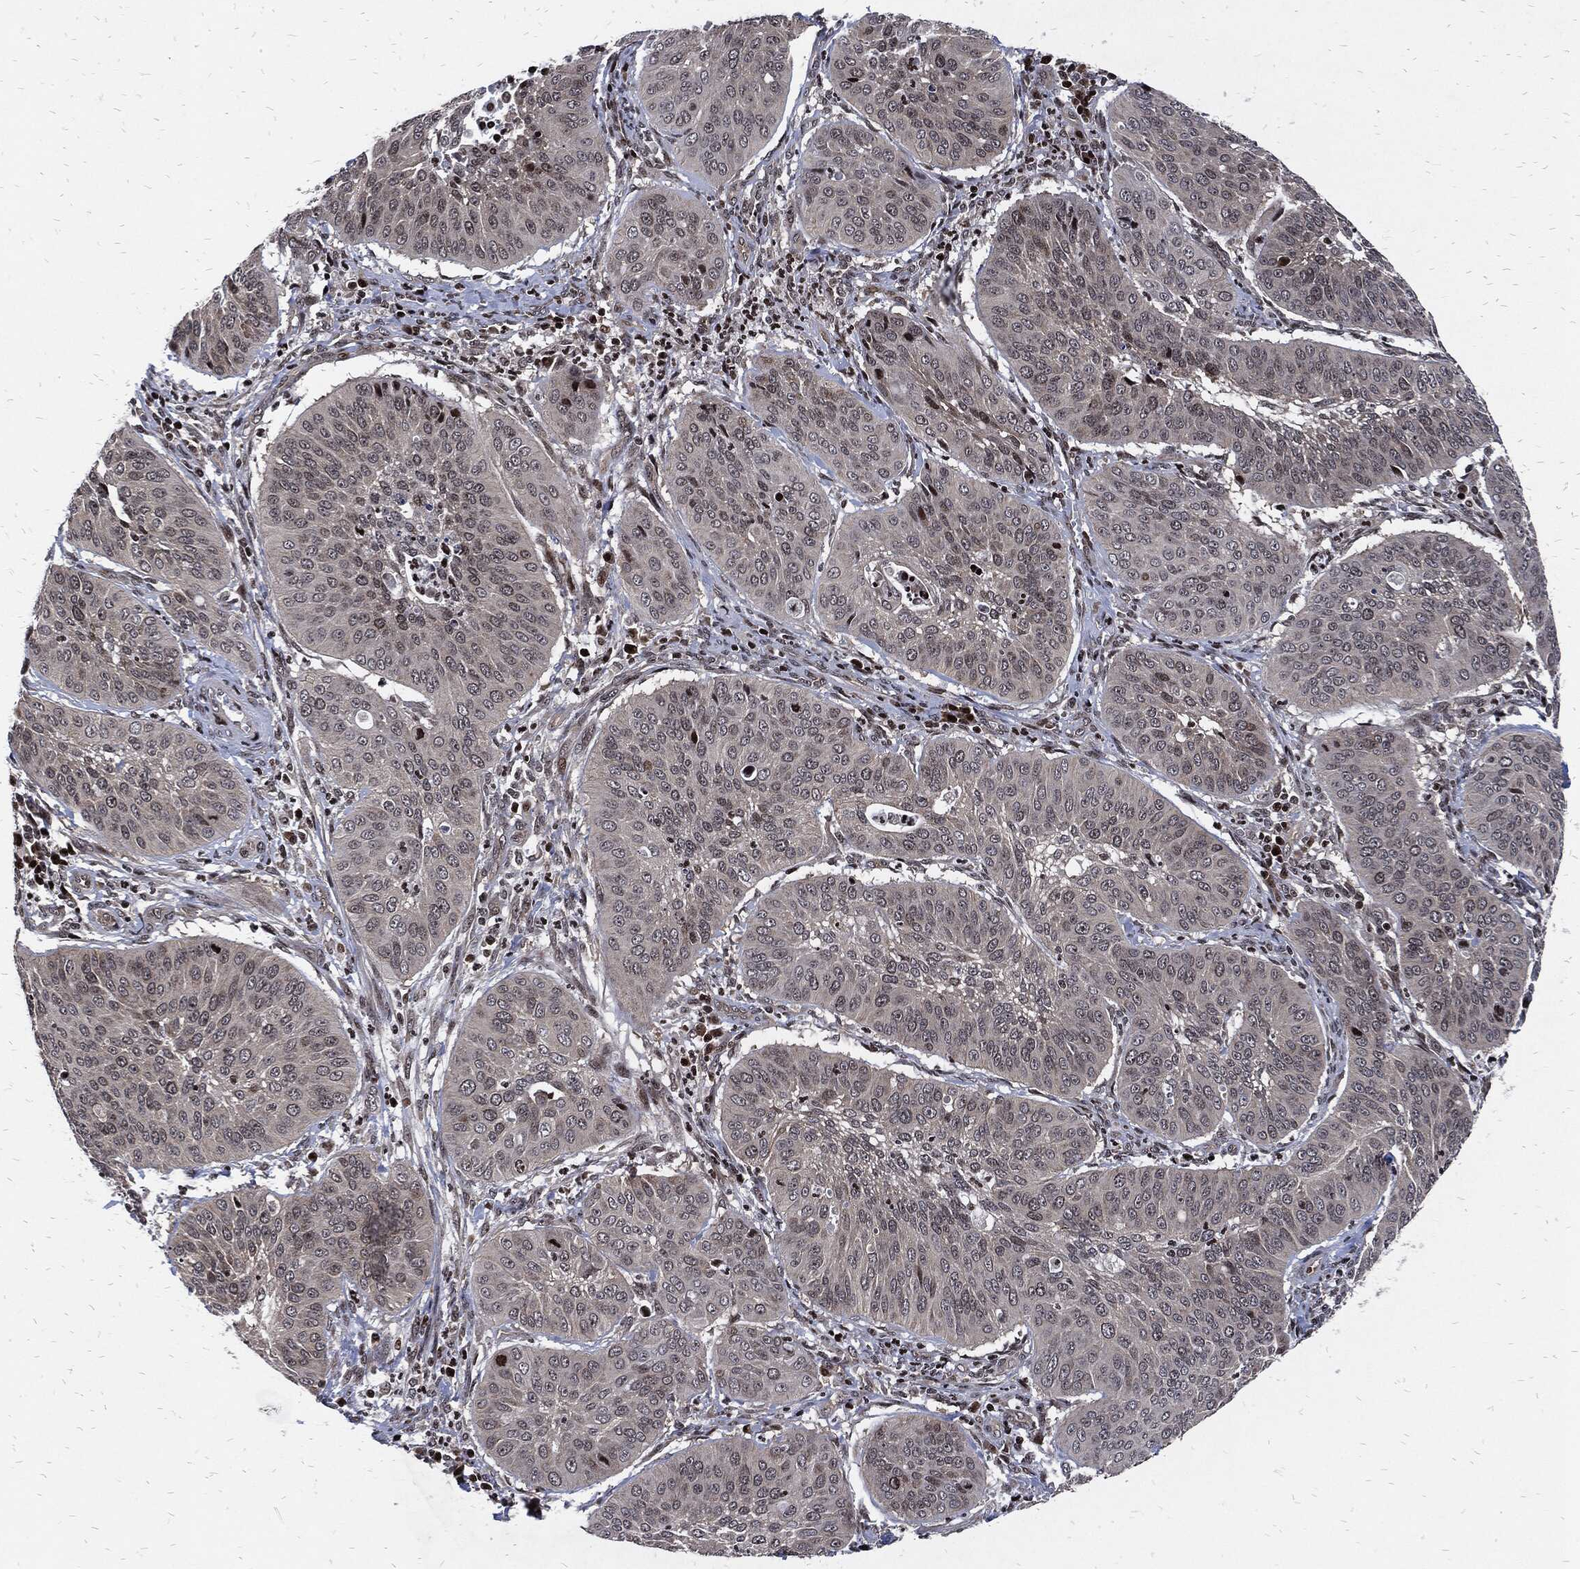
{"staining": {"intensity": "negative", "quantity": "none", "location": "none"}, "tissue": "cervical cancer", "cell_type": "Tumor cells", "image_type": "cancer", "snomed": [{"axis": "morphology", "description": "Normal tissue, NOS"}, {"axis": "morphology", "description": "Squamous cell carcinoma, NOS"}, {"axis": "topography", "description": "Cervix"}], "caption": "Immunohistochemical staining of cervical cancer (squamous cell carcinoma) reveals no significant expression in tumor cells. (Stains: DAB (3,3'-diaminobenzidine) immunohistochemistry with hematoxylin counter stain, Microscopy: brightfield microscopy at high magnification).", "gene": "ZNF775", "patient": {"sex": "female", "age": 39}}